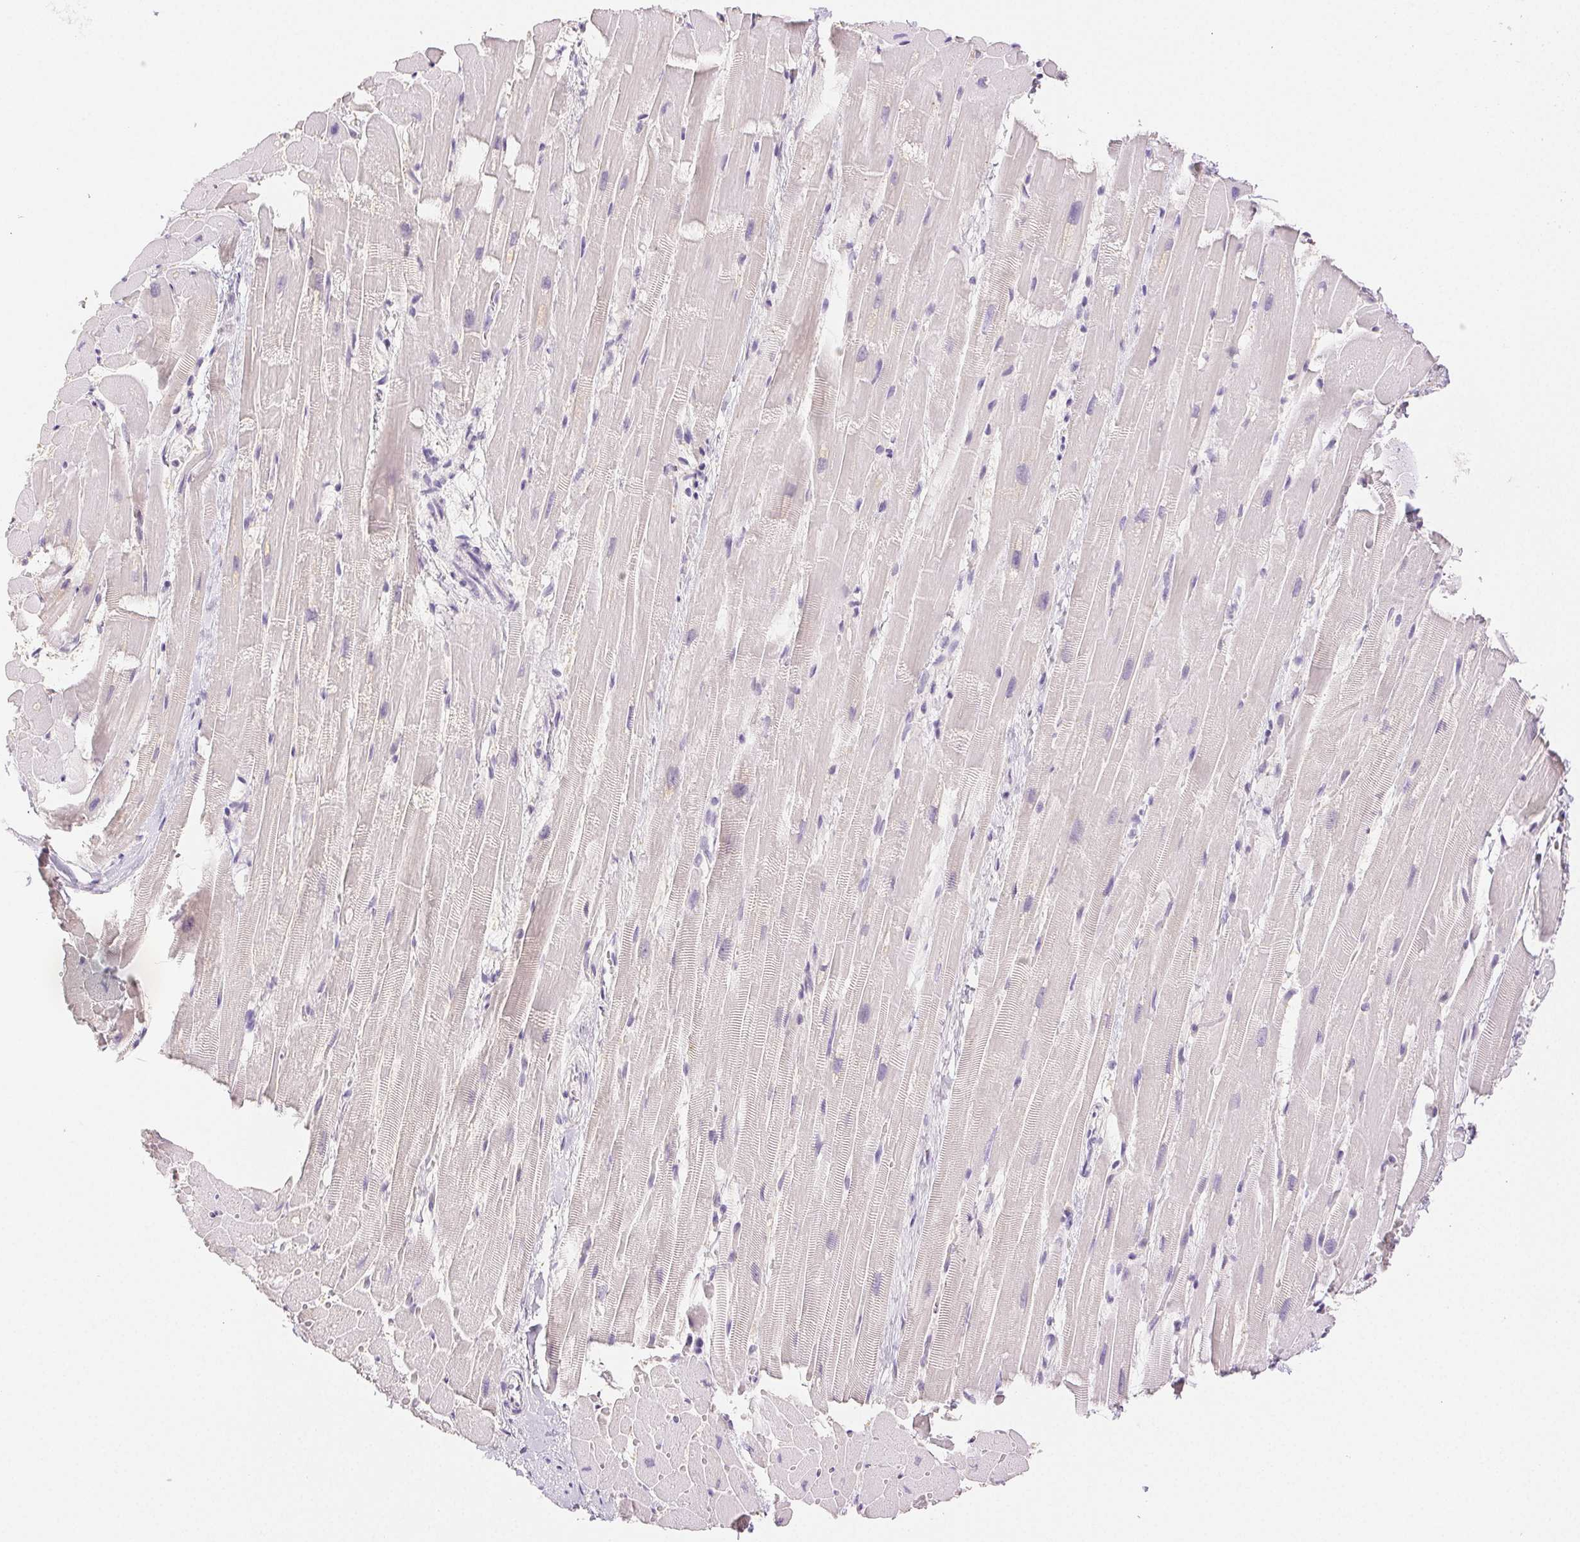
{"staining": {"intensity": "negative", "quantity": "none", "location": "none"}, "tissue": "heart muscle", "cell_type": "Cardiomyocytes", "image_type": "normal", "snomed": [{"axis": "morphology", "description": "Normal tissue, NOS"}, {"axis": "topography", "description": "Heart"}], "caption": "Immunohistochemistry micrograph of normal heart muscle stained for a protein (brown), which demonstrates no staining in cardiomyocytes.", "gene": "SLC5A2", "patient": {"sex": "male", "age": 37}}